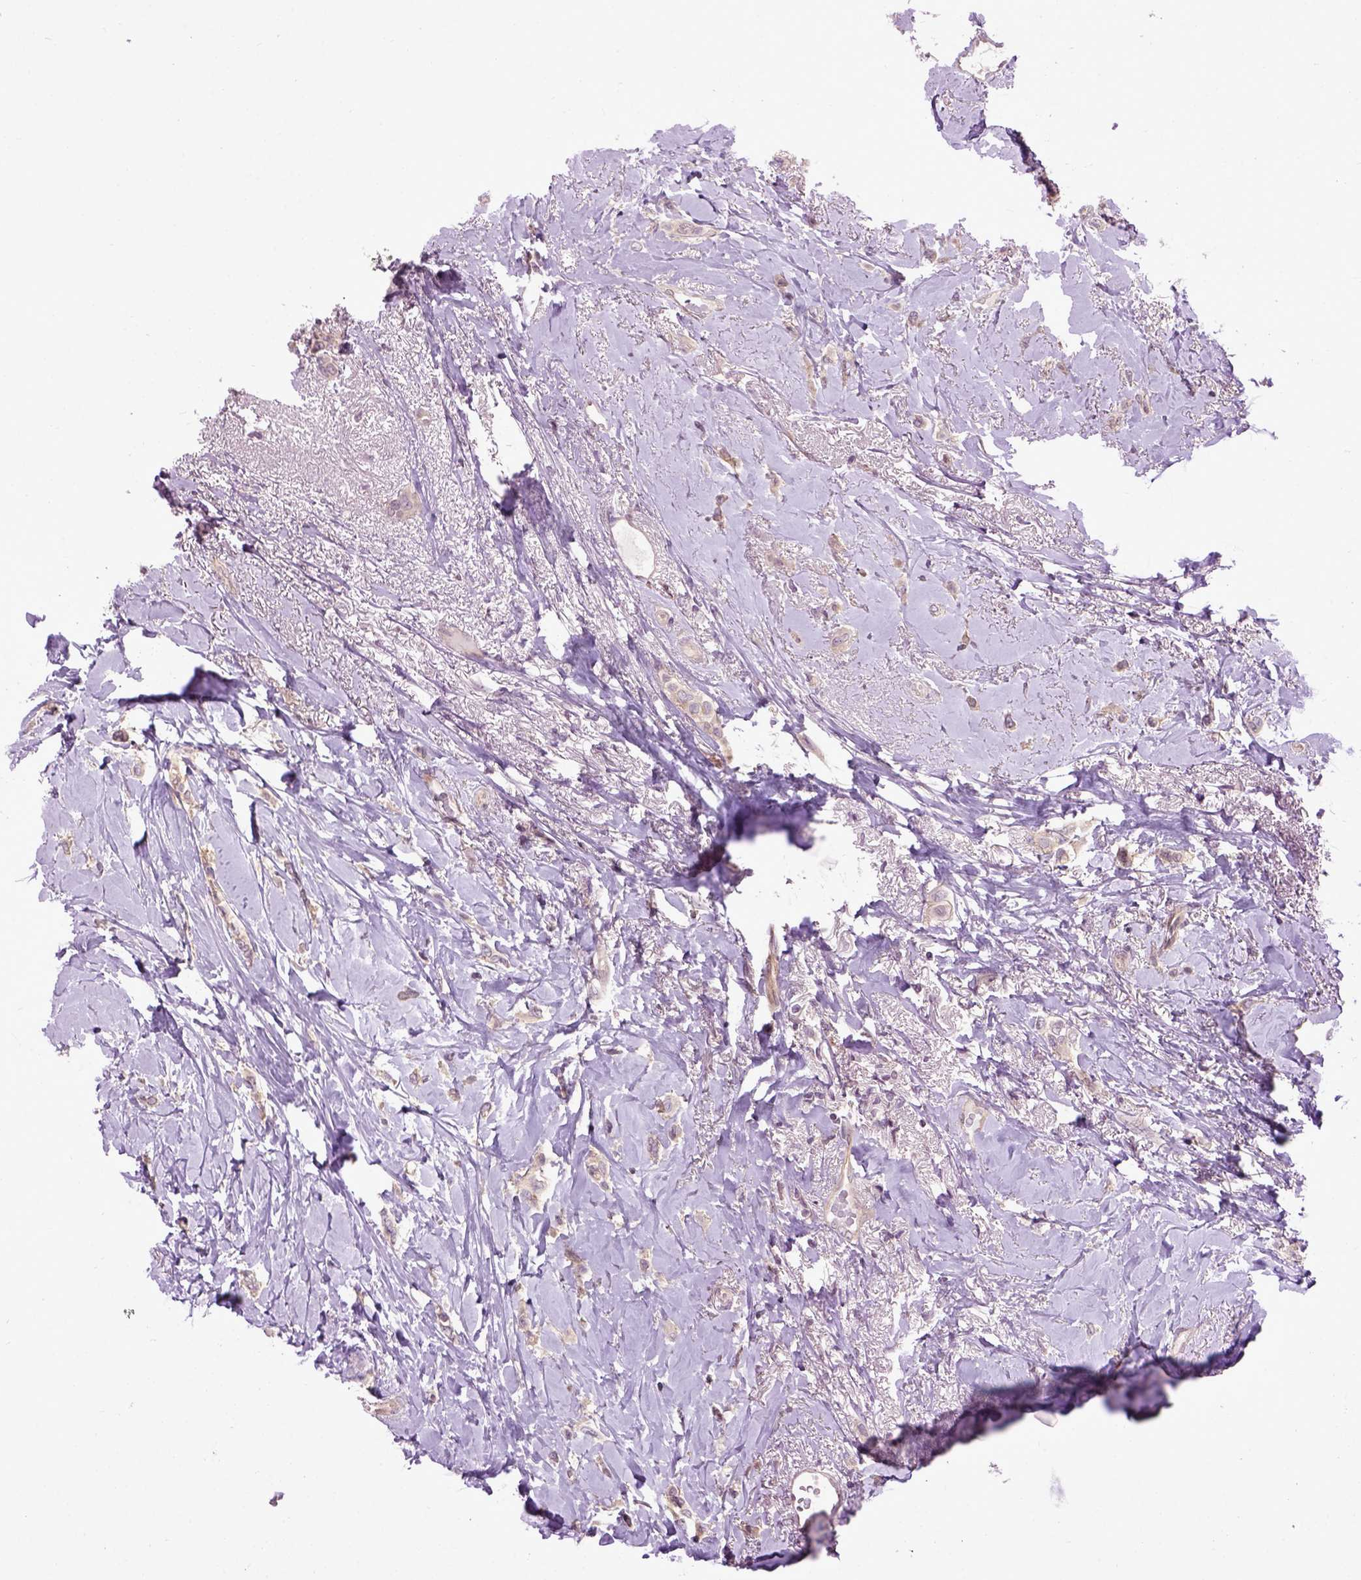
{"staining": {"intensity": "negative", "quantity": "none", "location": "none"}, "tissue": "breast cancer", "cell_type": "Tumor cells", "image_type": "cancer", "snomed": [{"axis": "morphology", "description": "Lobular carcinoma"}, {"axis": "topography", "description": "Breast"}], "caption": "Human breast cancer stained for a protein using immunohistochemistry exhibits no expression in tumor cells.", "gene": "WDR48", "patient": {"sex": "female", "age": 66}}